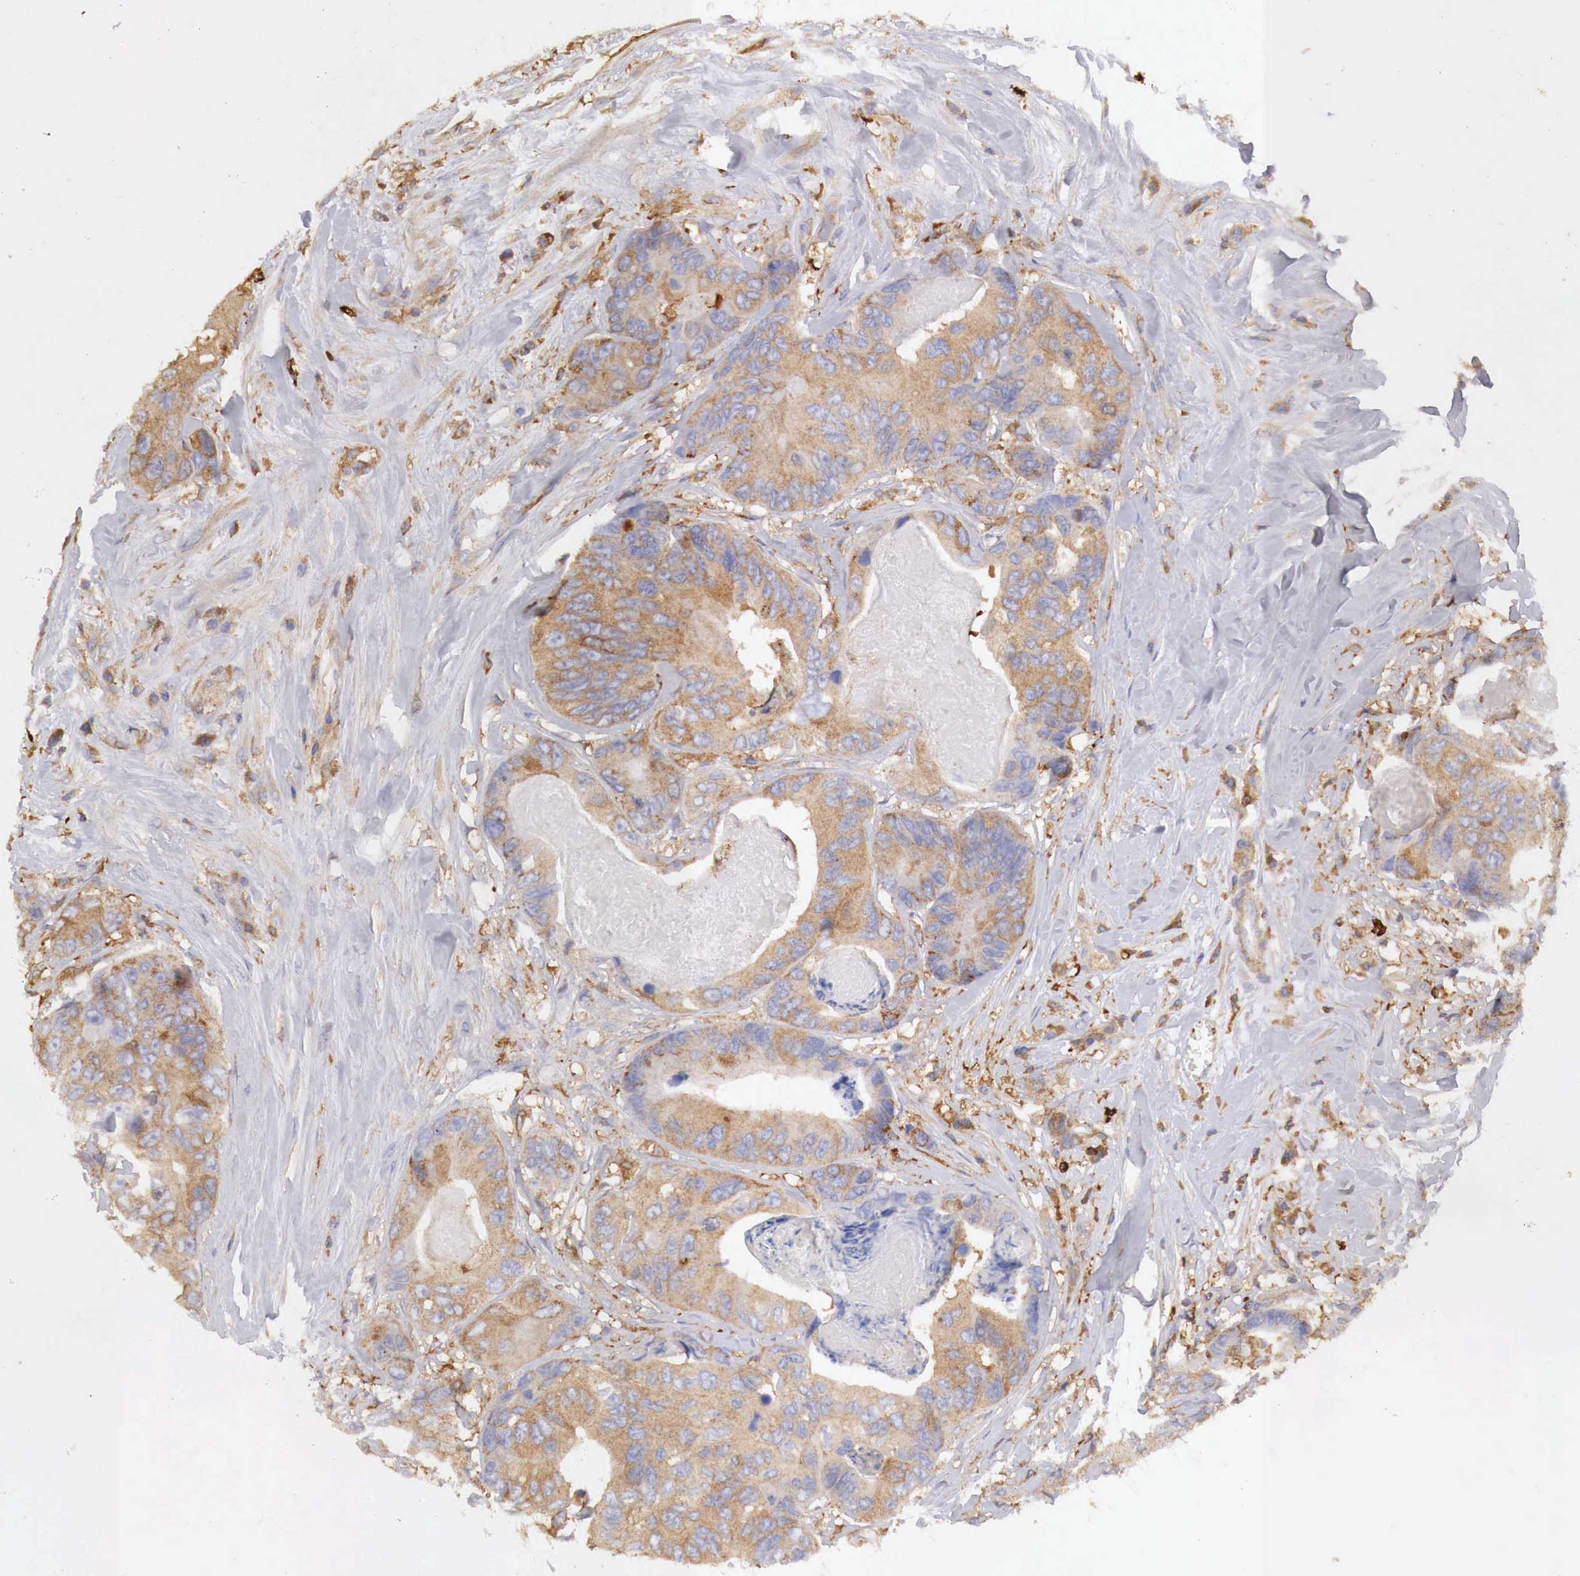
{"staining": {"intensity": "moderate", "quantity": "25%-75%", "location": "cytoplasmic/membranous"}, "tissue": "colorectal cancer", "cell_type": "Tumor cells", "image_type": "cancer", "snomed": [{"axis": "morphology", "description": "Adenocarcinoma, NOS"}, {"axis": "topography", "description": "Colon"}], "caption": "Immunohistochemistry (IHC) of human adenocarcinoma (colorectal) reveals medium levels of moderate cytoplasmic/membranous expression in about 25%-75% of tumor cells.", "gene": "G6PD", "patient": {"sex": "female", "age": 86}}